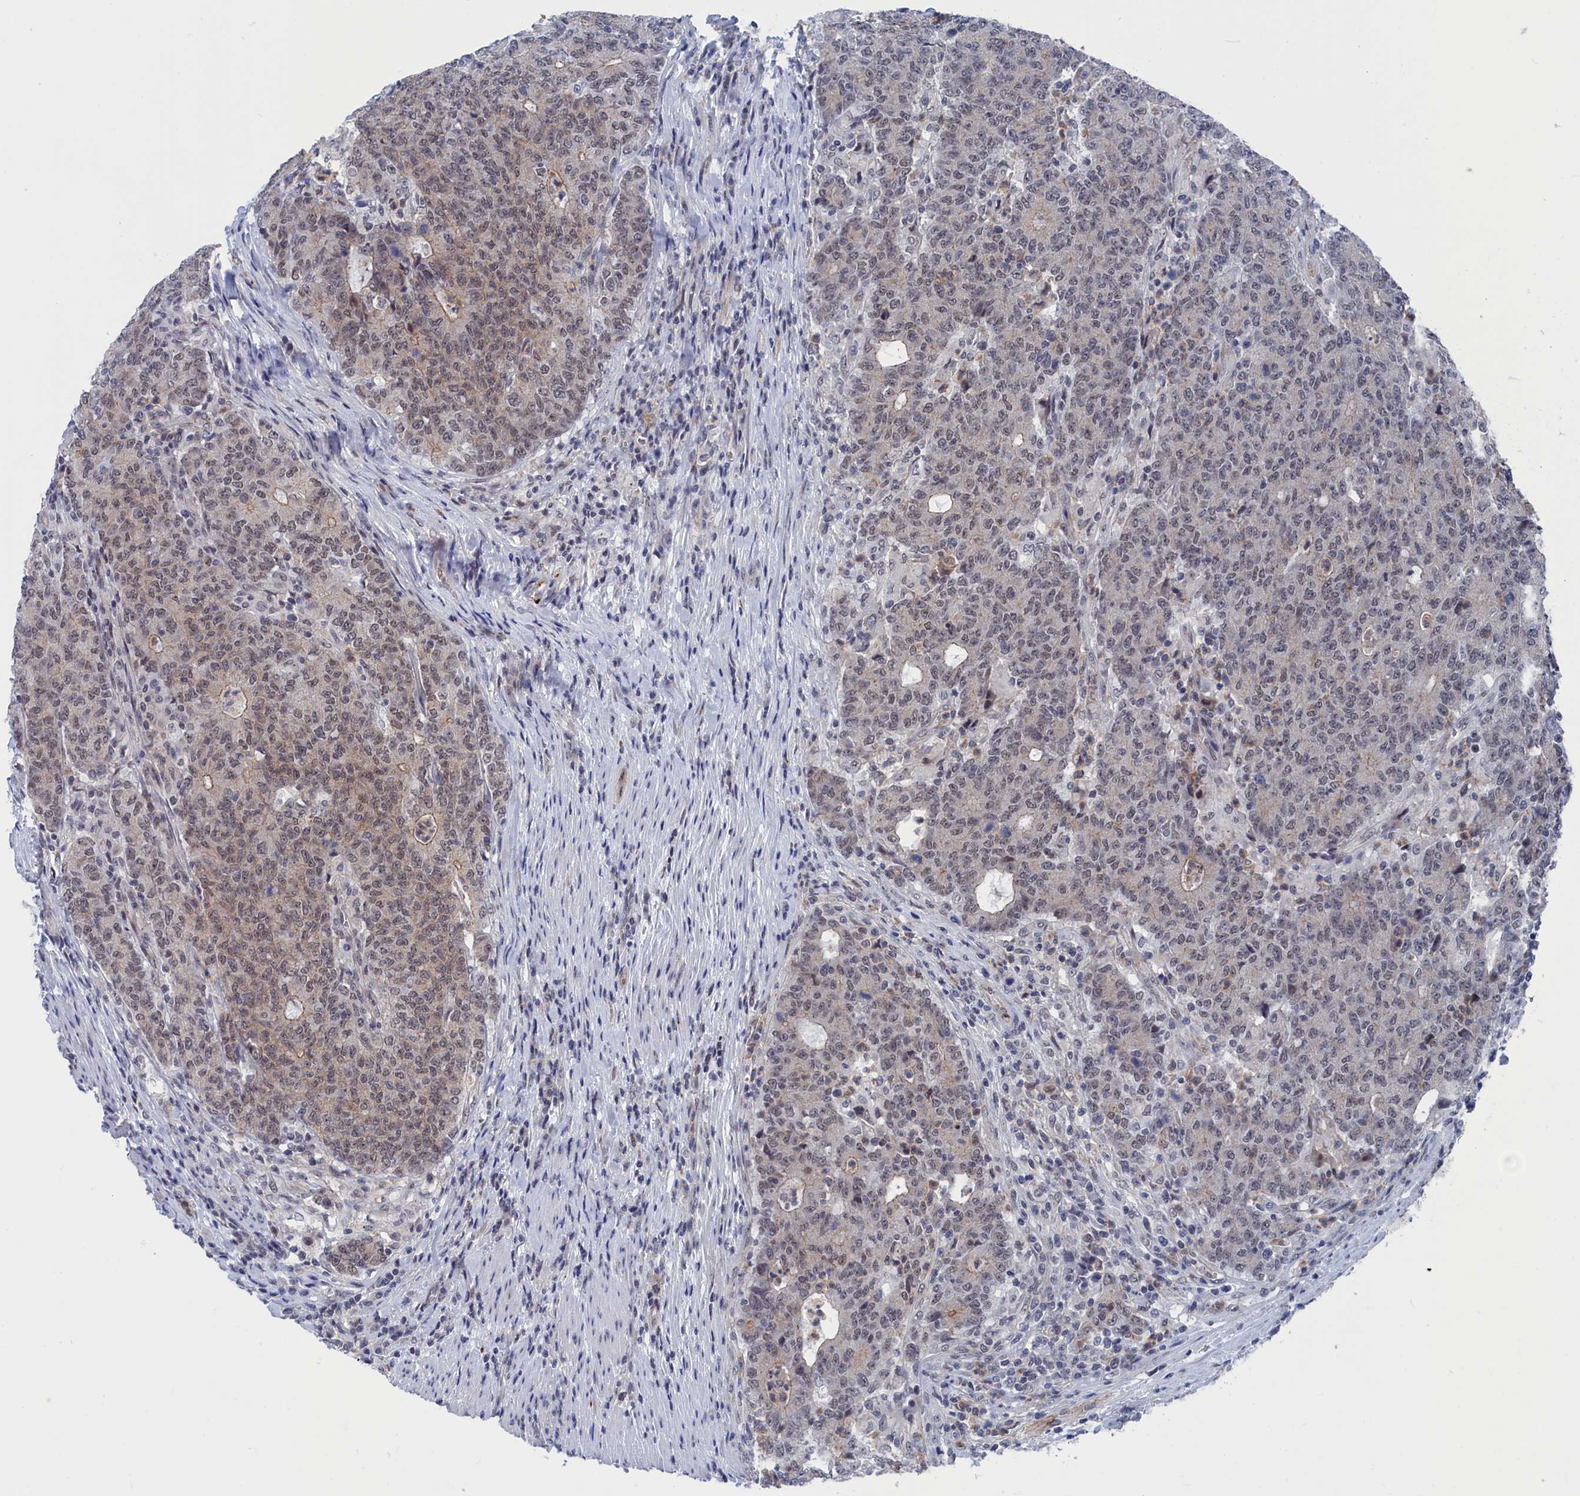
{"staining": {"intensity": "weak", "quantity": "25%-75%", "location": "cytoplasmic/membranous"}, "tissue": "colorectal cancer", "cell_type": "Tumor cells", "image_type": "cancer", "snomed": [{"axis": "morphology", "description": "Adenocarcinoma, NOS"}, {"axis": "topography", "description": "Colon"}], "caption": "This is a micrograph of immunohistochemistry (IHC) staining of colorectal adenocarcinoma, which shows weak staining in the cytoplasmic/membranous of tumor cells.", "gene": "MARCHF3", "patient": {"sex": "female", "age": 75}}